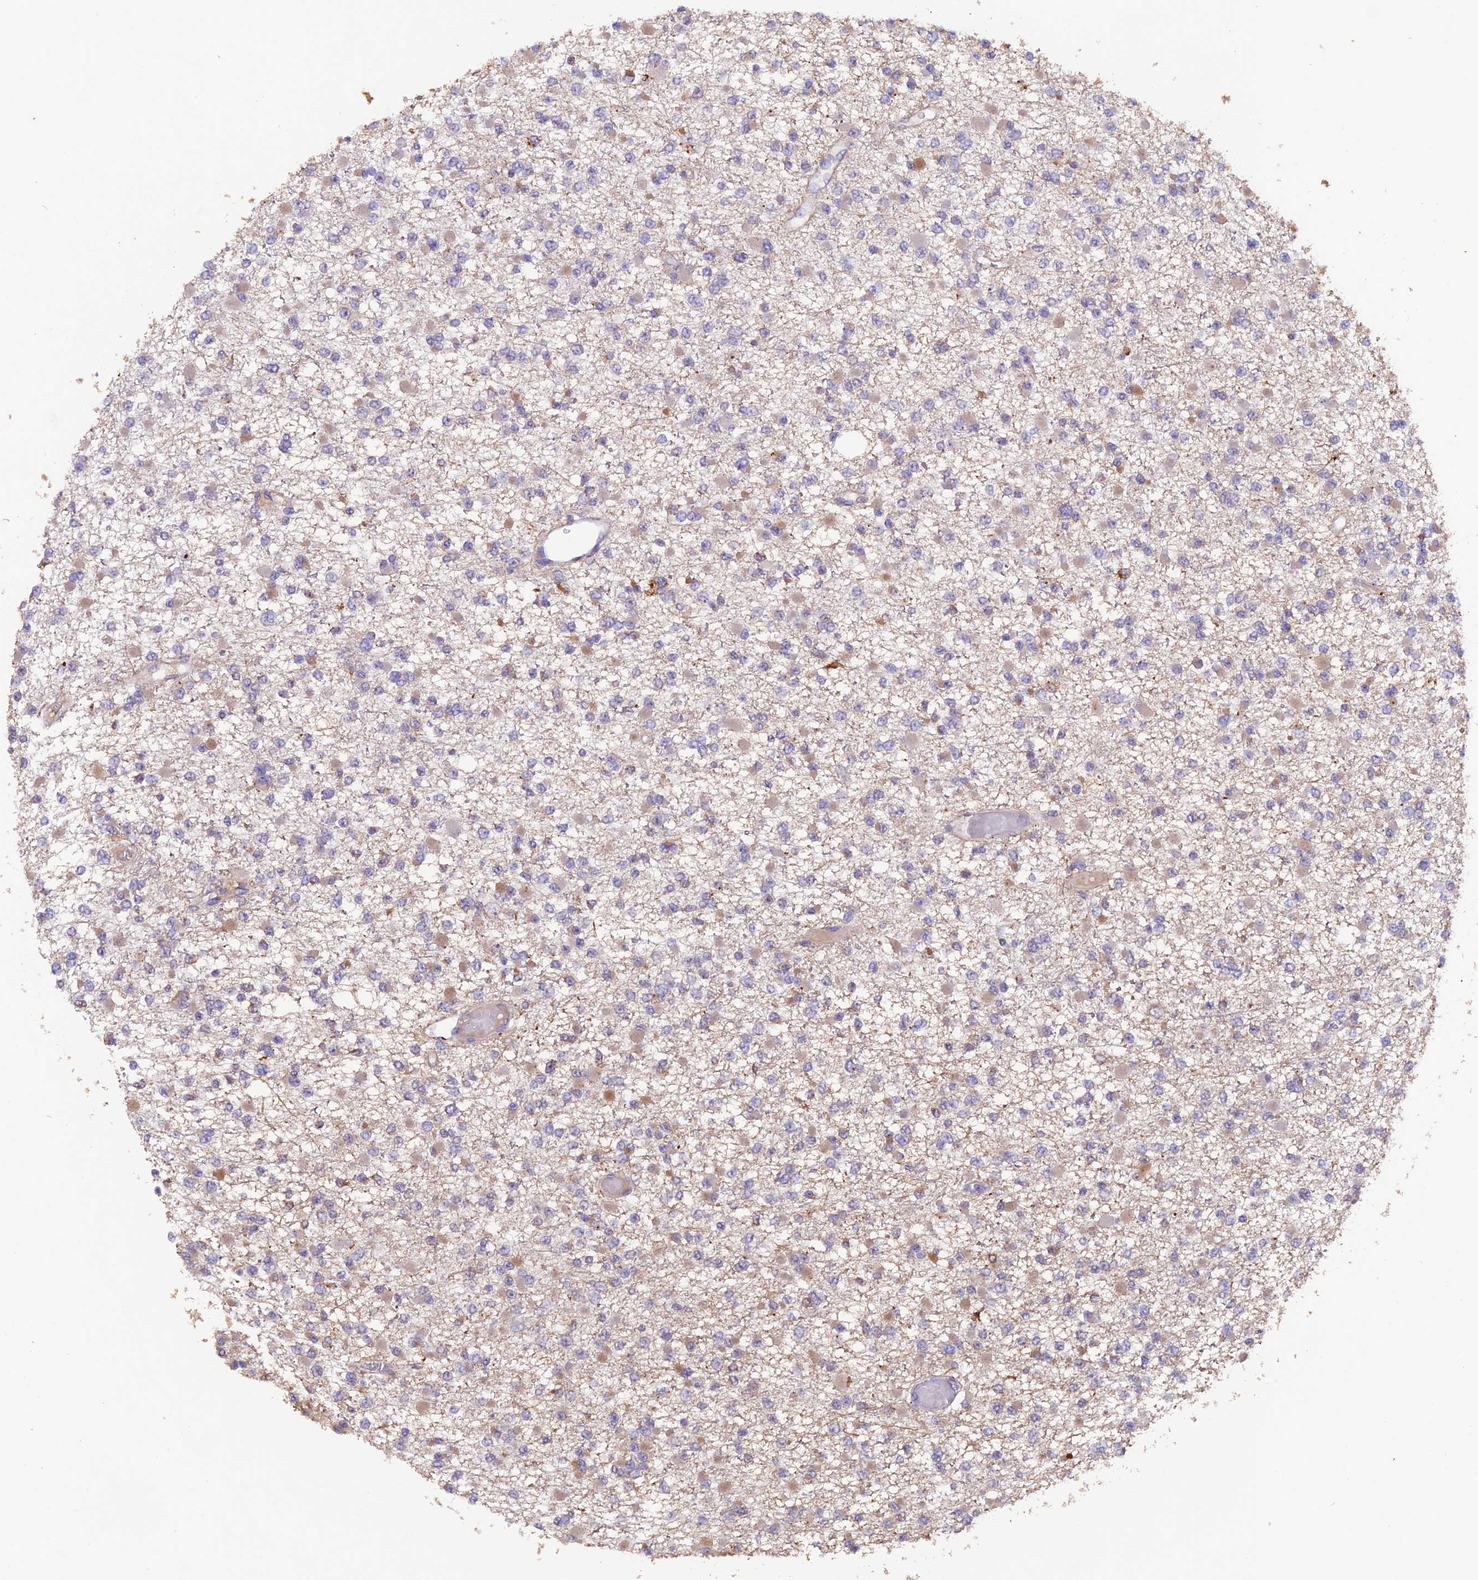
{"staining": {"intensity": "weak", "quantity": "<25%", "location": "cytoplasmic/membranous"}, "tissue": "glioma", "cell_type": "Tumor cells", "image_type": "cancer", "snomed": [{"axis": "morphology", "description": "Glioma, malignant, Low grade"}, {"axis": "topography", "description": "Brain"}], "caption": "Human glioma stained for a protein using immunohistochemistry displays no positivity in tumor cells.", "gene": "NCK2", "patient": {"sex": "female", "age": 22}}